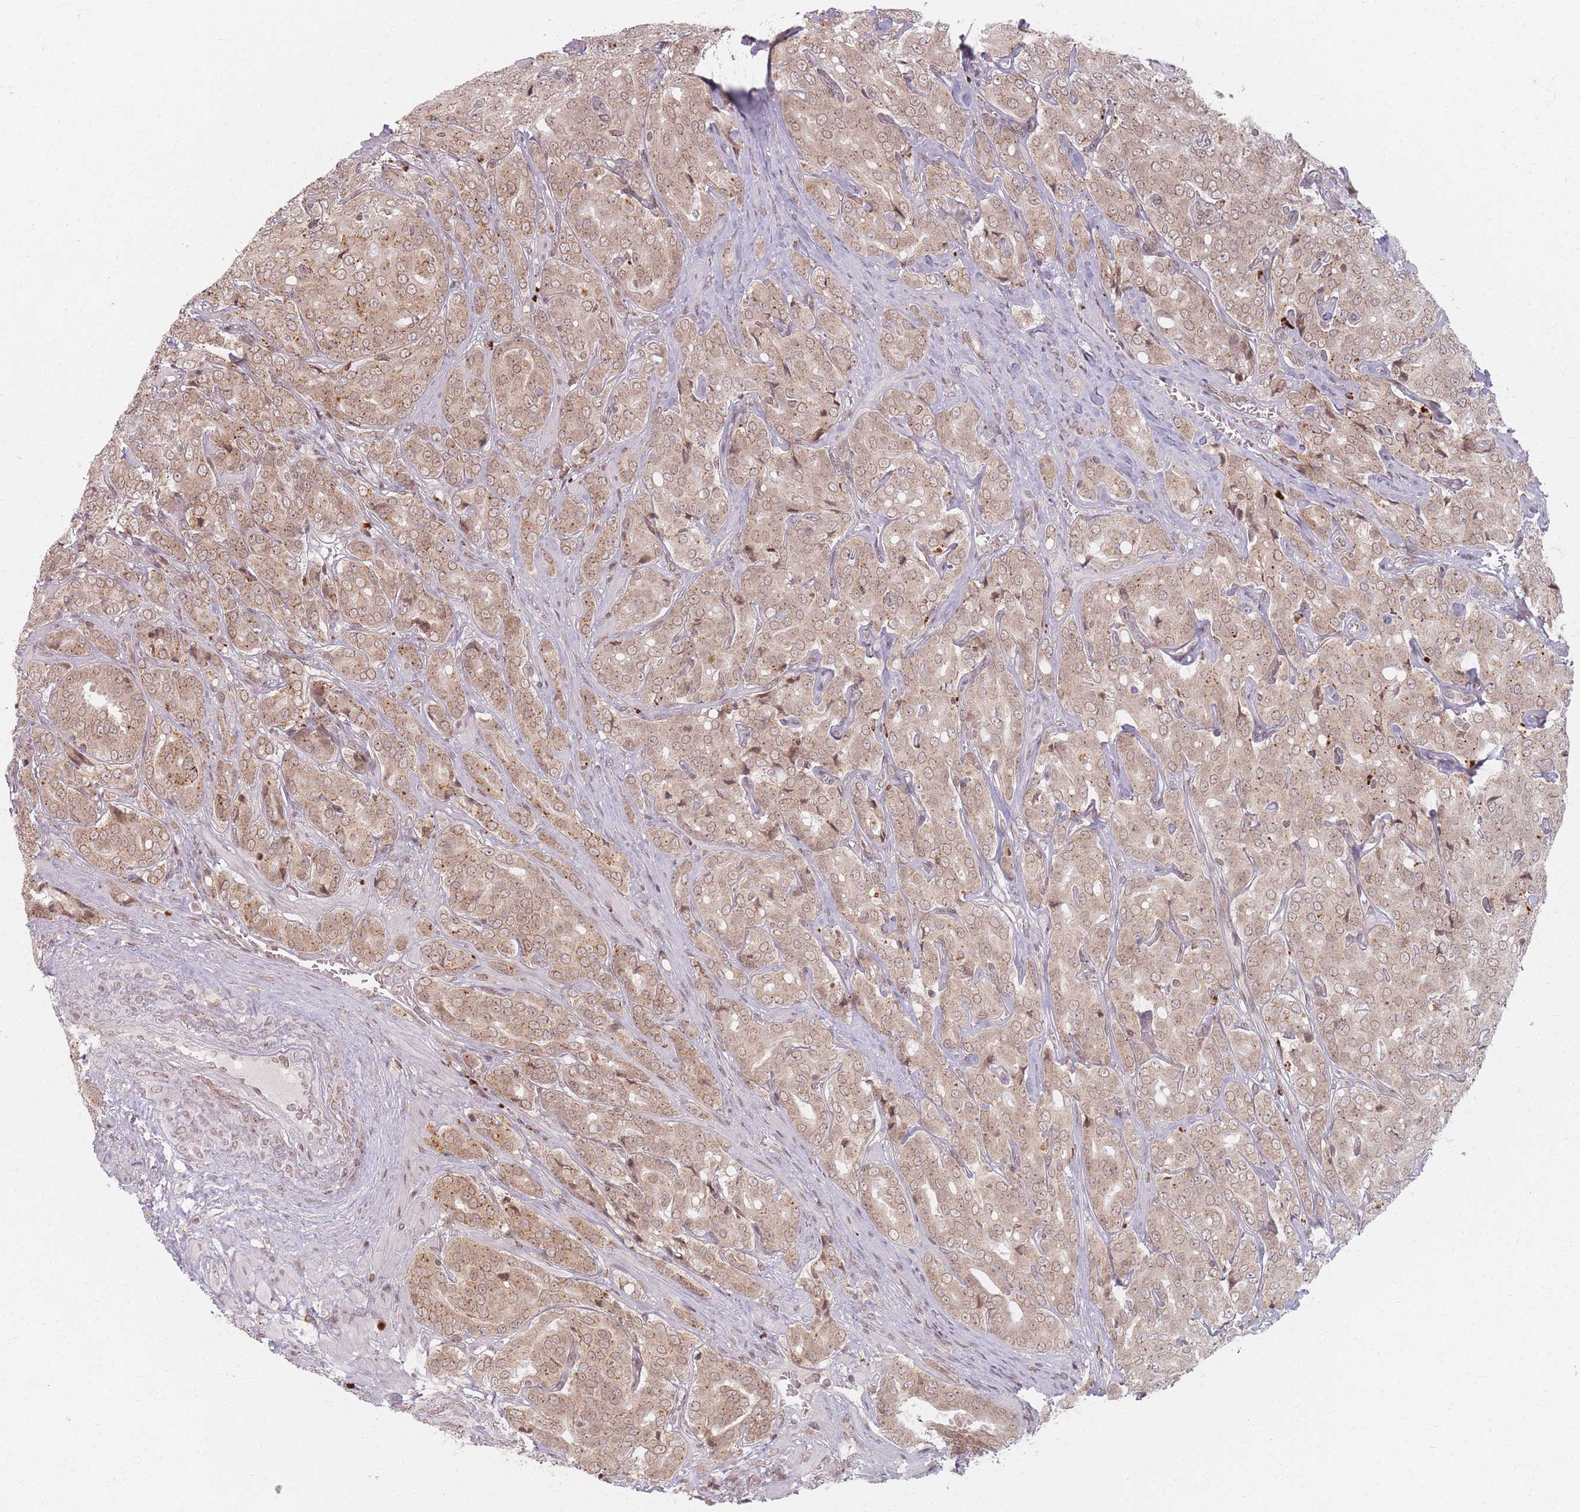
{"staining": {"intensity": "weak", "quantity": ">75%", "location": "cytoplasmic/membranous,nuclear"}, "tissue": "prostate cancer", "cell_type": "Tumor cells", "image_type": "cancer", "snomed": [{"axis": "morphology", "description": "Adenocarcinoma, High grade"}, {"axis": "topography", "description": "Prostate"}], "caption": "Protein staining of prostate cancer tissue displays weak cytoplasmic/membranous and nuclear staining in approximately >75% of tumor cells. The staining was performed using DAB (3,3'-diaminobenzidine), with brown indicating positive protein expression. Nuclei are stained blue with hematoxylin.", "gene": "SPATA45", "patient": {"sex": "male", "age": 68}}